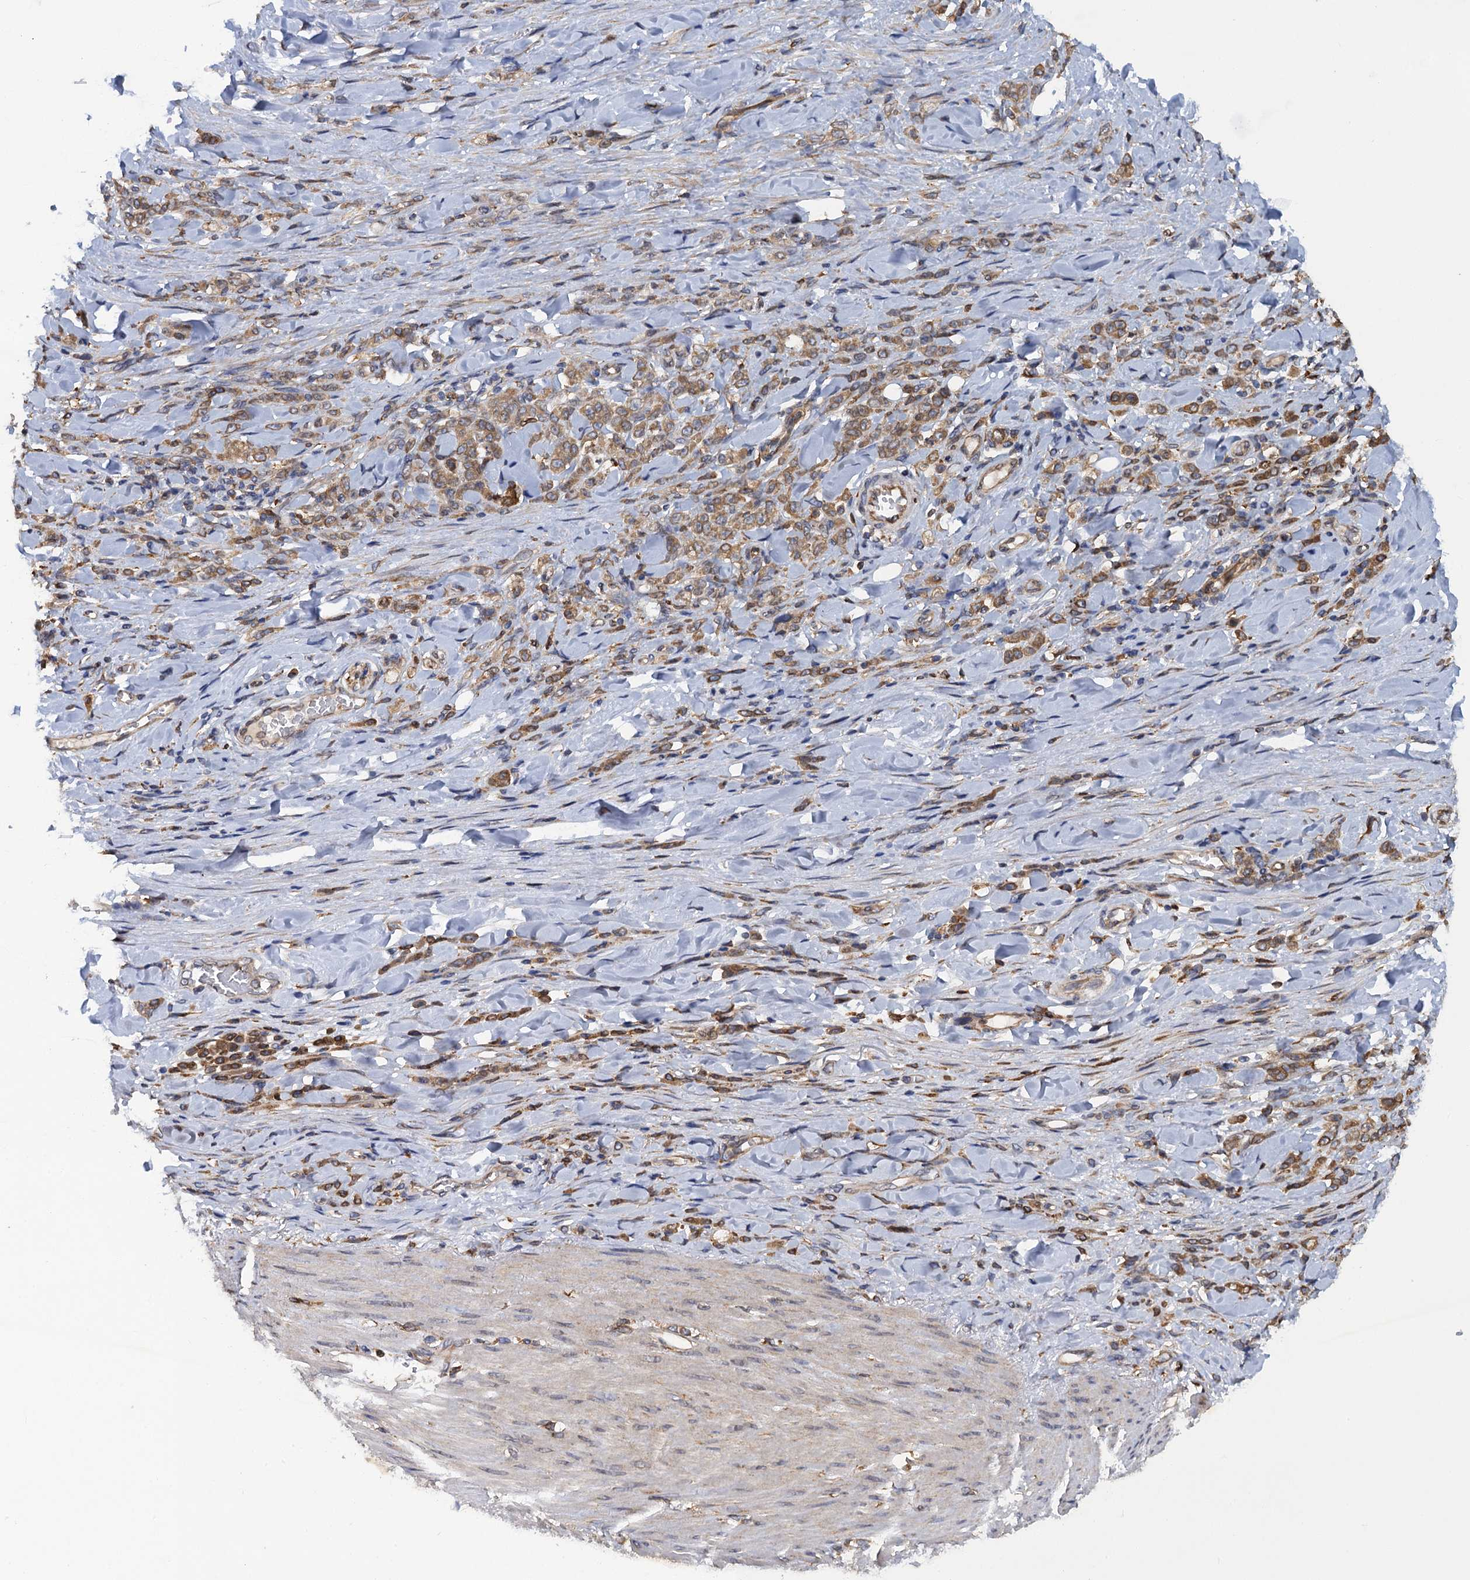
{"staining": {"intensity": "moderate", "quantity": ">75%", "location": "cytoplasmic/membranous"}, "tissue": "stomach cancer", "cell_type": "Tumor cells", "image_type": "cancer", "snomed": [{"axis": "morphology", "description": "Normal tissue, NOS"}, {"axis": "morphology", "description": "Adenocarcinoma, NOS"}, {"axis": "topography", "description": "Stomach"}], "caption": "Immunohistochemical staining of stomach adenocarcinoma exhibits medium levels of moderate cytoplasmic/membranous expression in approximately >75% of tumor cells.", "gene": "ARMC5", "patient": {"sex": "male", "age": 82}}